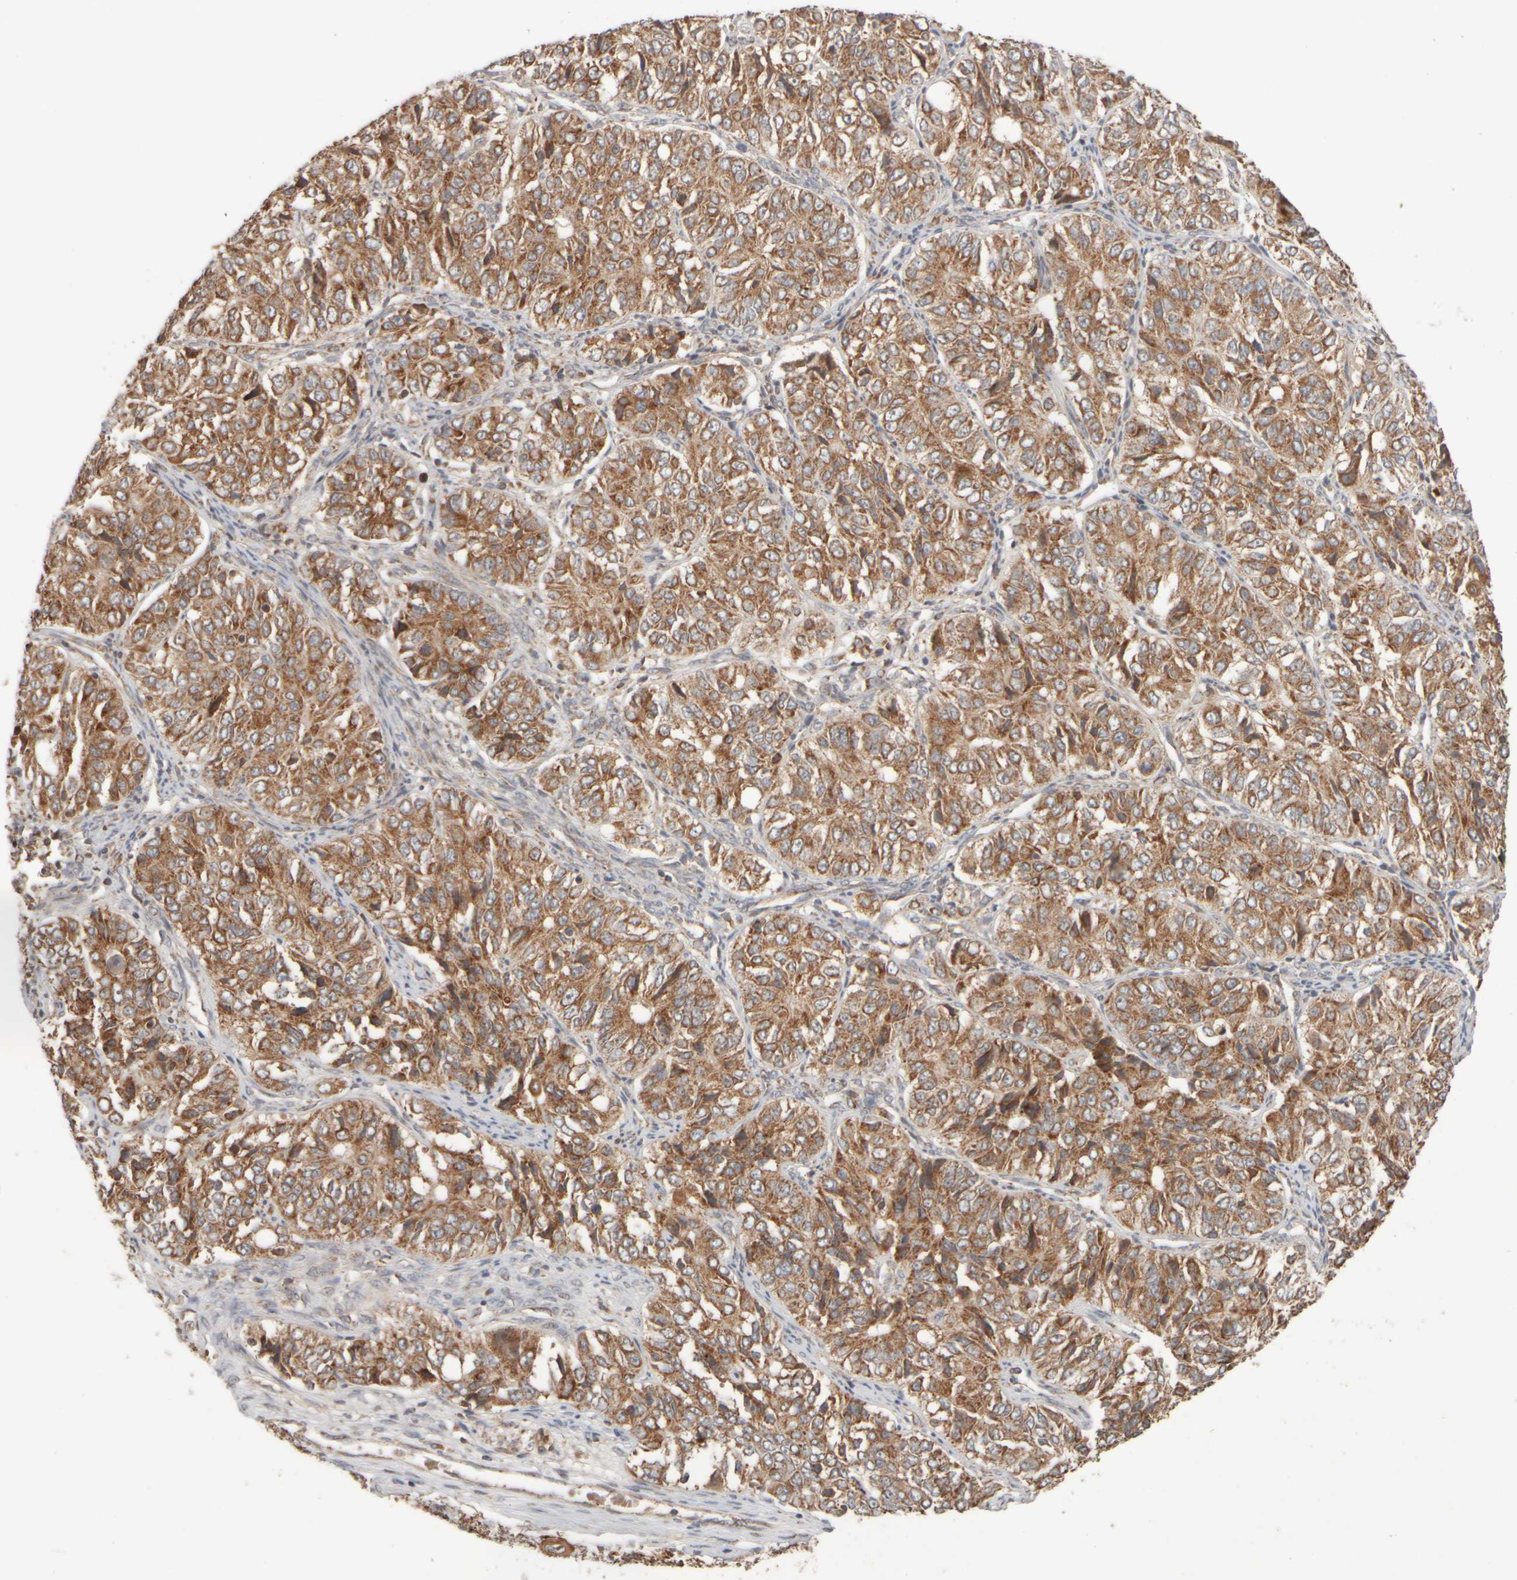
{"staining": {"intensity": "moderate", "quantity": ">75%", "location": "cytoplasmic/membranous"}, "tissue": "ovarian cancer", "cell_type": "Tumor cells", "image_type": "cancer", "snomed": [{"axis": "morphology", "description": "Carcinoma, endometroid"}, {"axis": "topography", "description": "Ovary"}], "caption": "Immunohistochemistry (IHC) histopathology image of human endometroid carcinoma (ovarian) stained for a protein (brown), which demonstrates medium levels of moderate cytoplasmic/membranous positivity in approximately >75% of tumor cells.", "gene": "EIF2B3", "patient": {"sex": "female", "age": 51}}